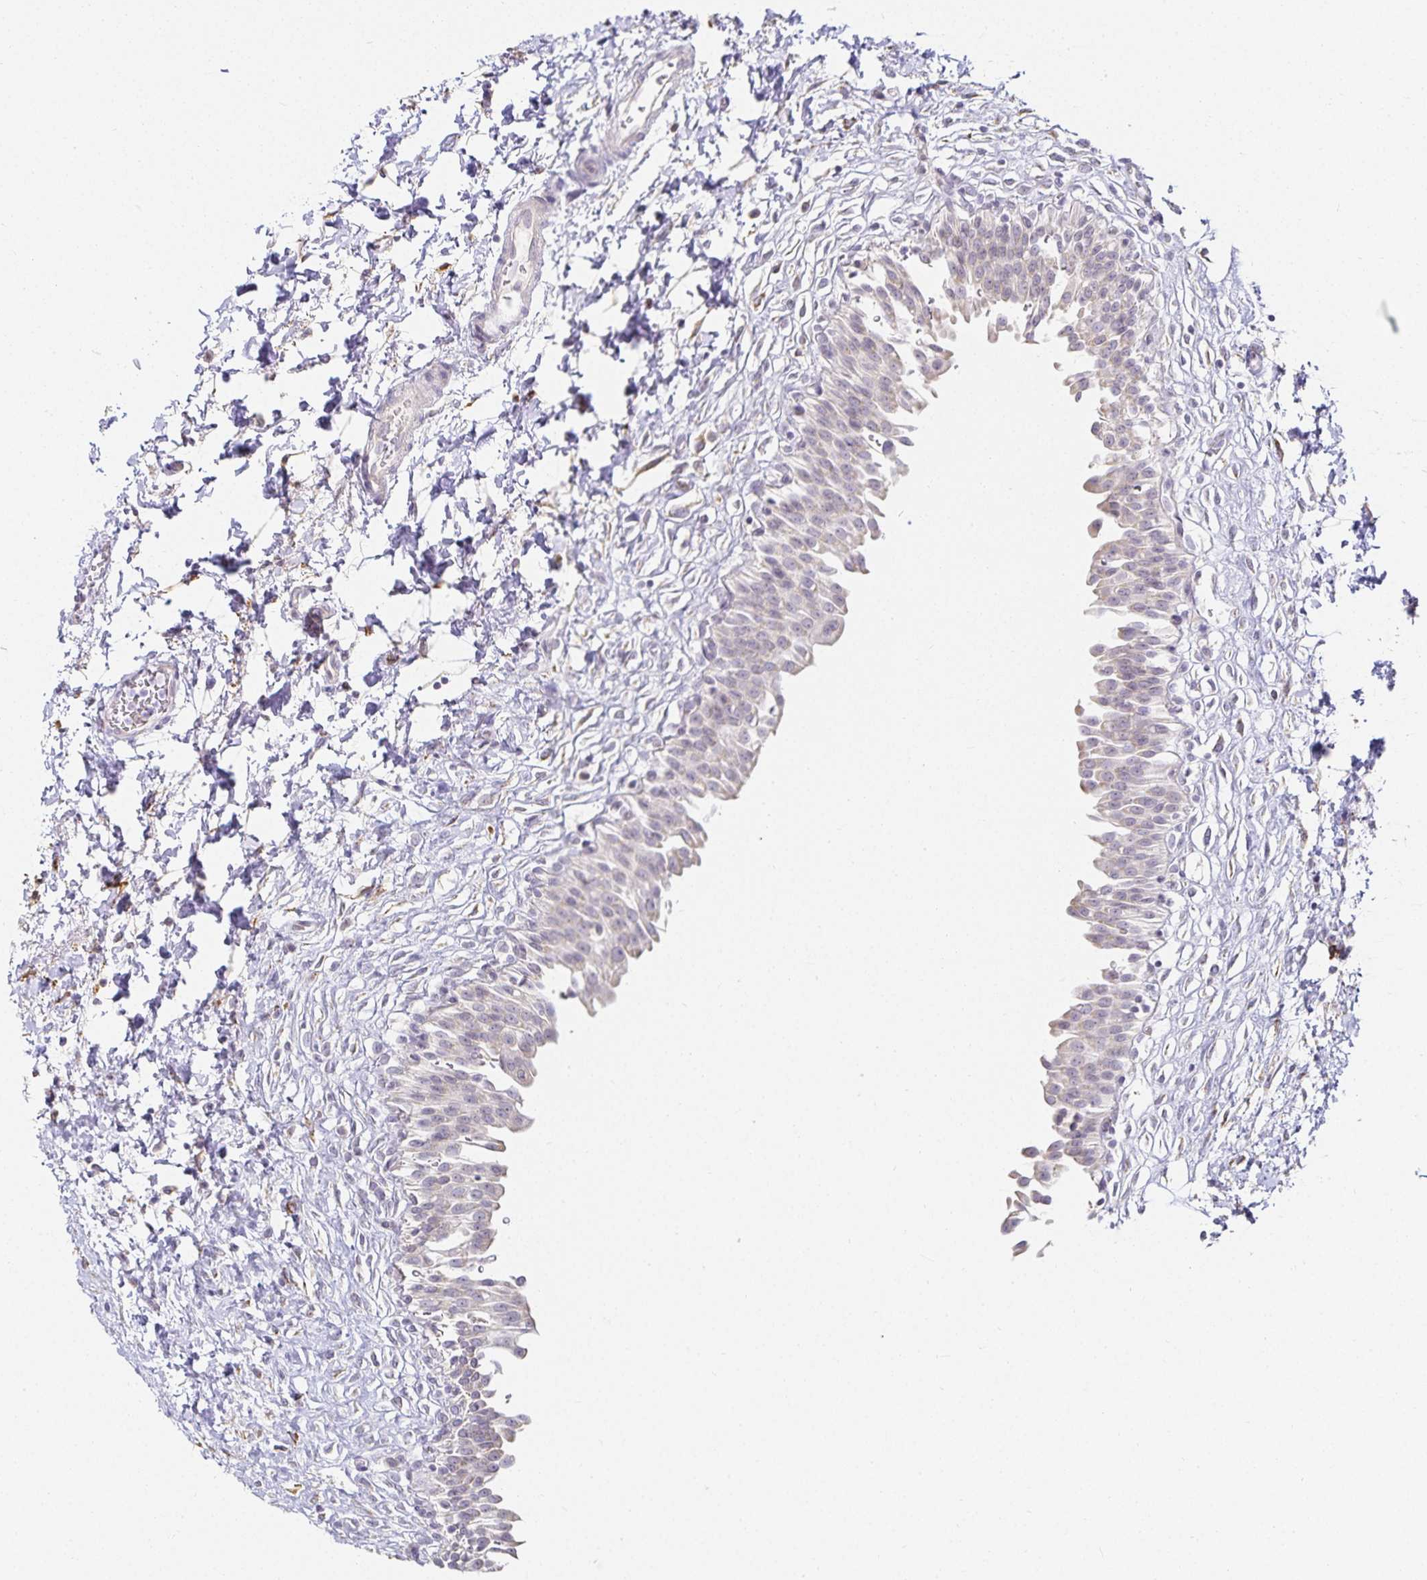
{"staining": {"intensity": "negative", "quantity": "none", "location": "none"}, "tissue": "urinary bladder", "cell_type": "Urothelial cells", "image_type": "normal", "snomed": [{"axis": "morphology", "description": "Normal tissue, NOS"}, {"axis": "topography", "description": "Urinary bladder"}], "caption": "High power microscopy photomicrograph of an immunohistochemistry (IHC) image of benign urinary bladder, revealing no significant expression in urothelial cells.", "gene": "GP2", "patient": {"sex": "male", "age": 37}}